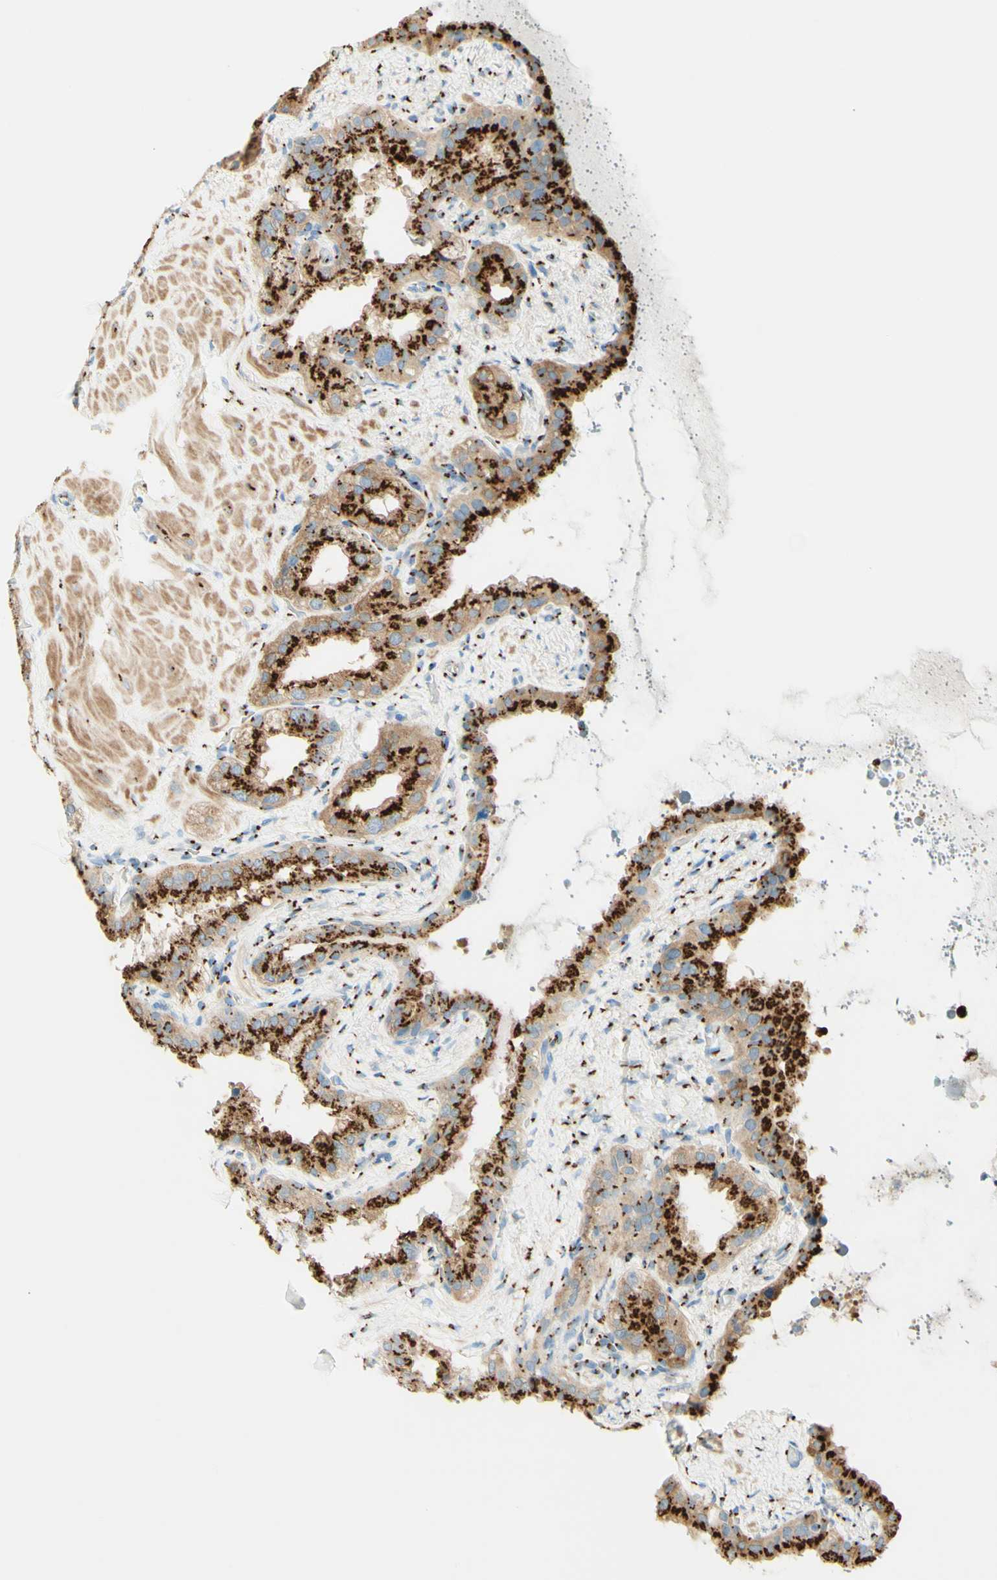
{"staining": {"intensity": "strong", "quantity": ">75%", "location": "cytoplasmic/membranous"}, "tissue": "seminal vesicle", "cell_type": "Glandular cells", "image_type": "normal", "snomed": [{"axis": "morphology", "description": "Normal tissue, NOS"}, {"axis": "topography", "description": "Seminal veicle"}], "caption": "Seminal vesicle stained with IHC reveals strong cytoplasmic/membranous expression in approximately >75% of glandular cells.", "gene": "GOLGB1", "patient": {"sex": "male", "age": 68}}